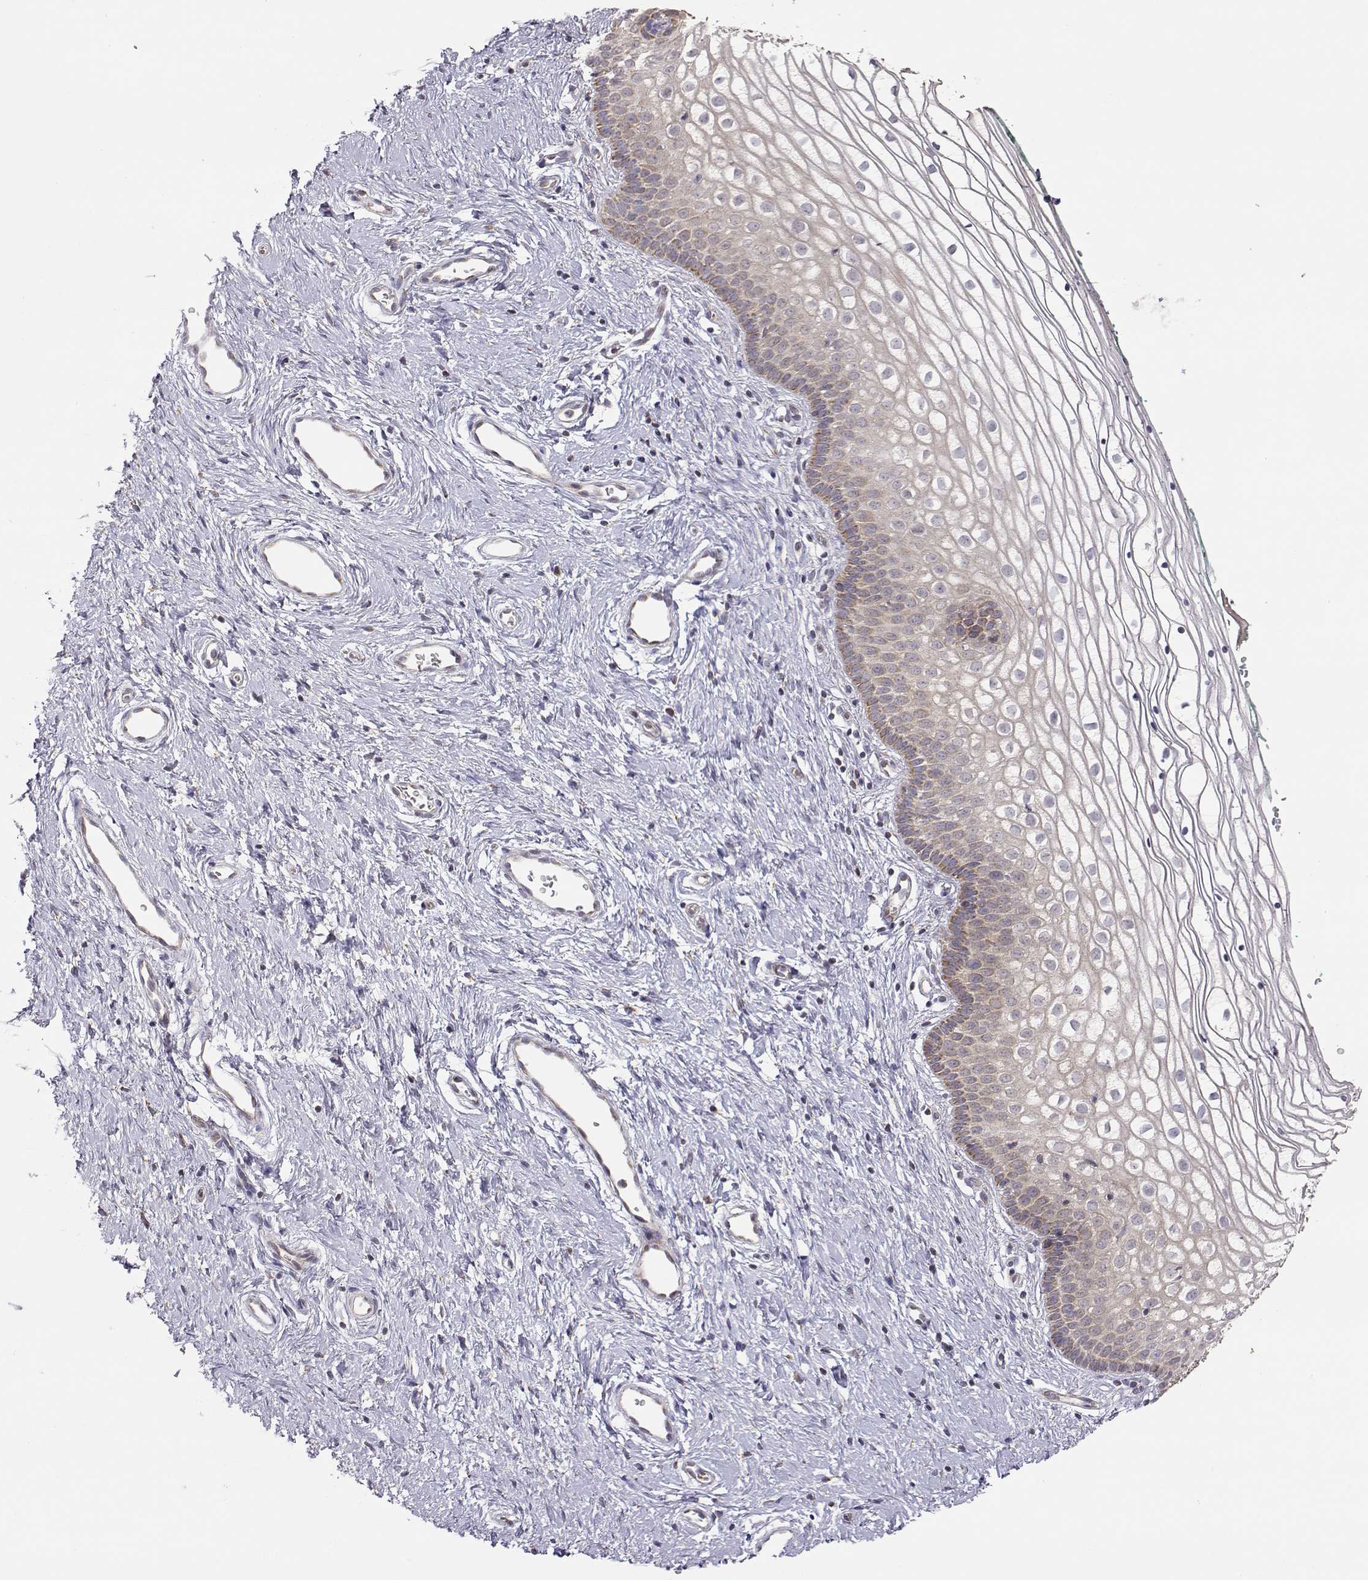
{"staining": {"intensity": "moderate", "quantity": "<25%", "location": "cytoplasmic/membranous"}, "tissue": "vagina", "cell_type": "Squamous epithelial cells", "image_type": "normal", "snomed": [{"axis": "morphology", "description": "Normal tissue, NOS"}, {"axis": "topography", "description": "Vagina"}], "caption": "Protein expression analysis of benign vagina exhibits moderate cytoplasmic/membranous expression in about <25% of squamous epithelial cells. (Brightfield microscopy of DAB IHC at high magnification).", "gene": "EXOG", "patient": {"sex": "female", "age": 36}}